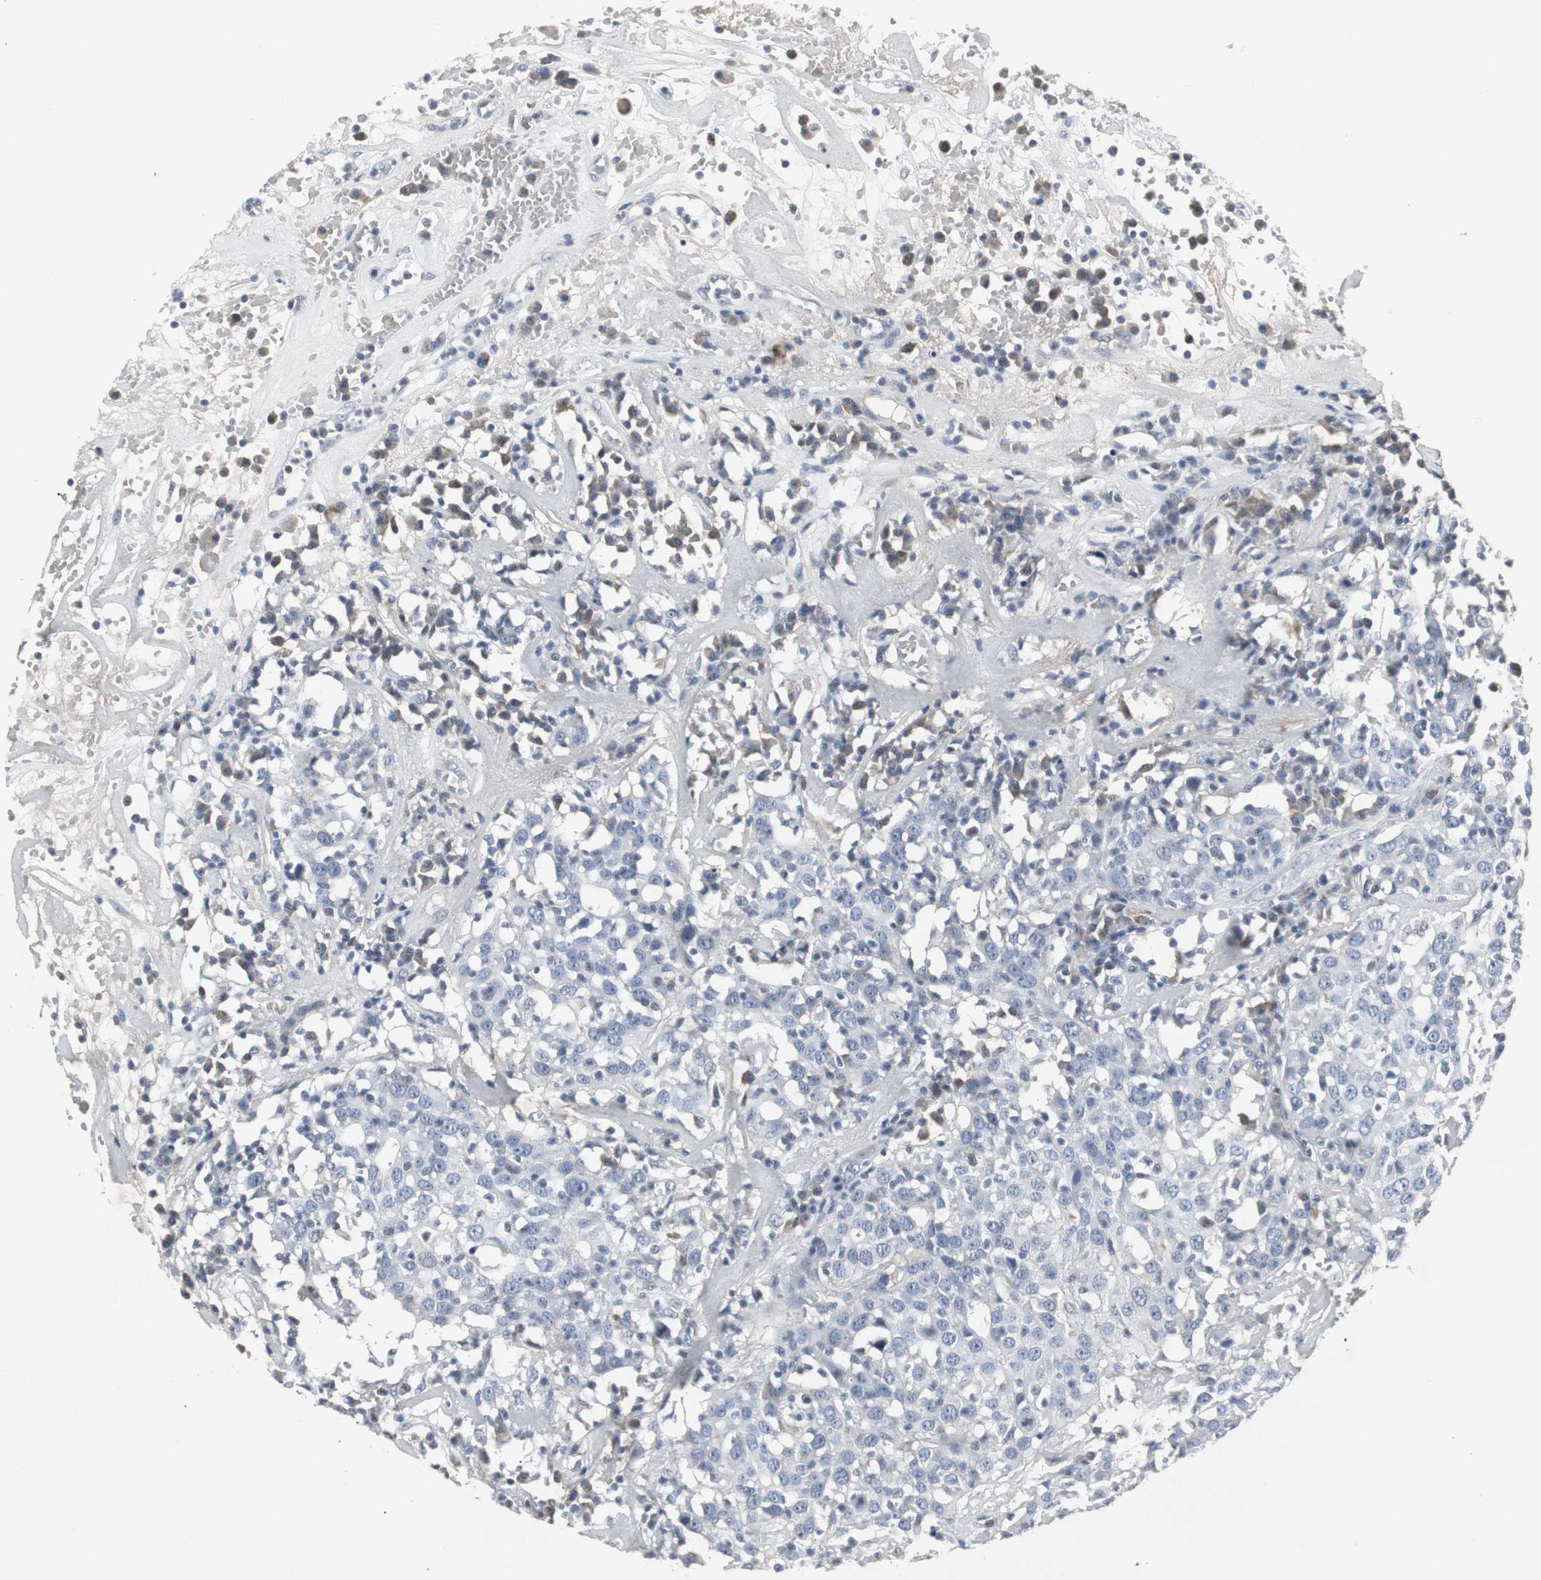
{"staining": {"intensity": "weak", "quantity": "25%-75%", "location": "cytoplasmic/membranous"}, "tissue": "head and neck cancer", "cell_type": "Tumor cells", "image_type": "cancer", "snomed": [{"axis": "morphology", "description": "Adenocarcinoma, NOS"}, {"axis": "topography", "description": "Salivary gland"}, {"axis": "topography", "description": "Head-Neck"}], "caption": "This image reveals immunohistochemistry staining of head and neck adenocarcinoma, with low weak cytoplasmic/membranous expression in about 25%-75% of tumor cells.", "gene": "ACAA1", "patient": {"sex": "female", "age": 65}}